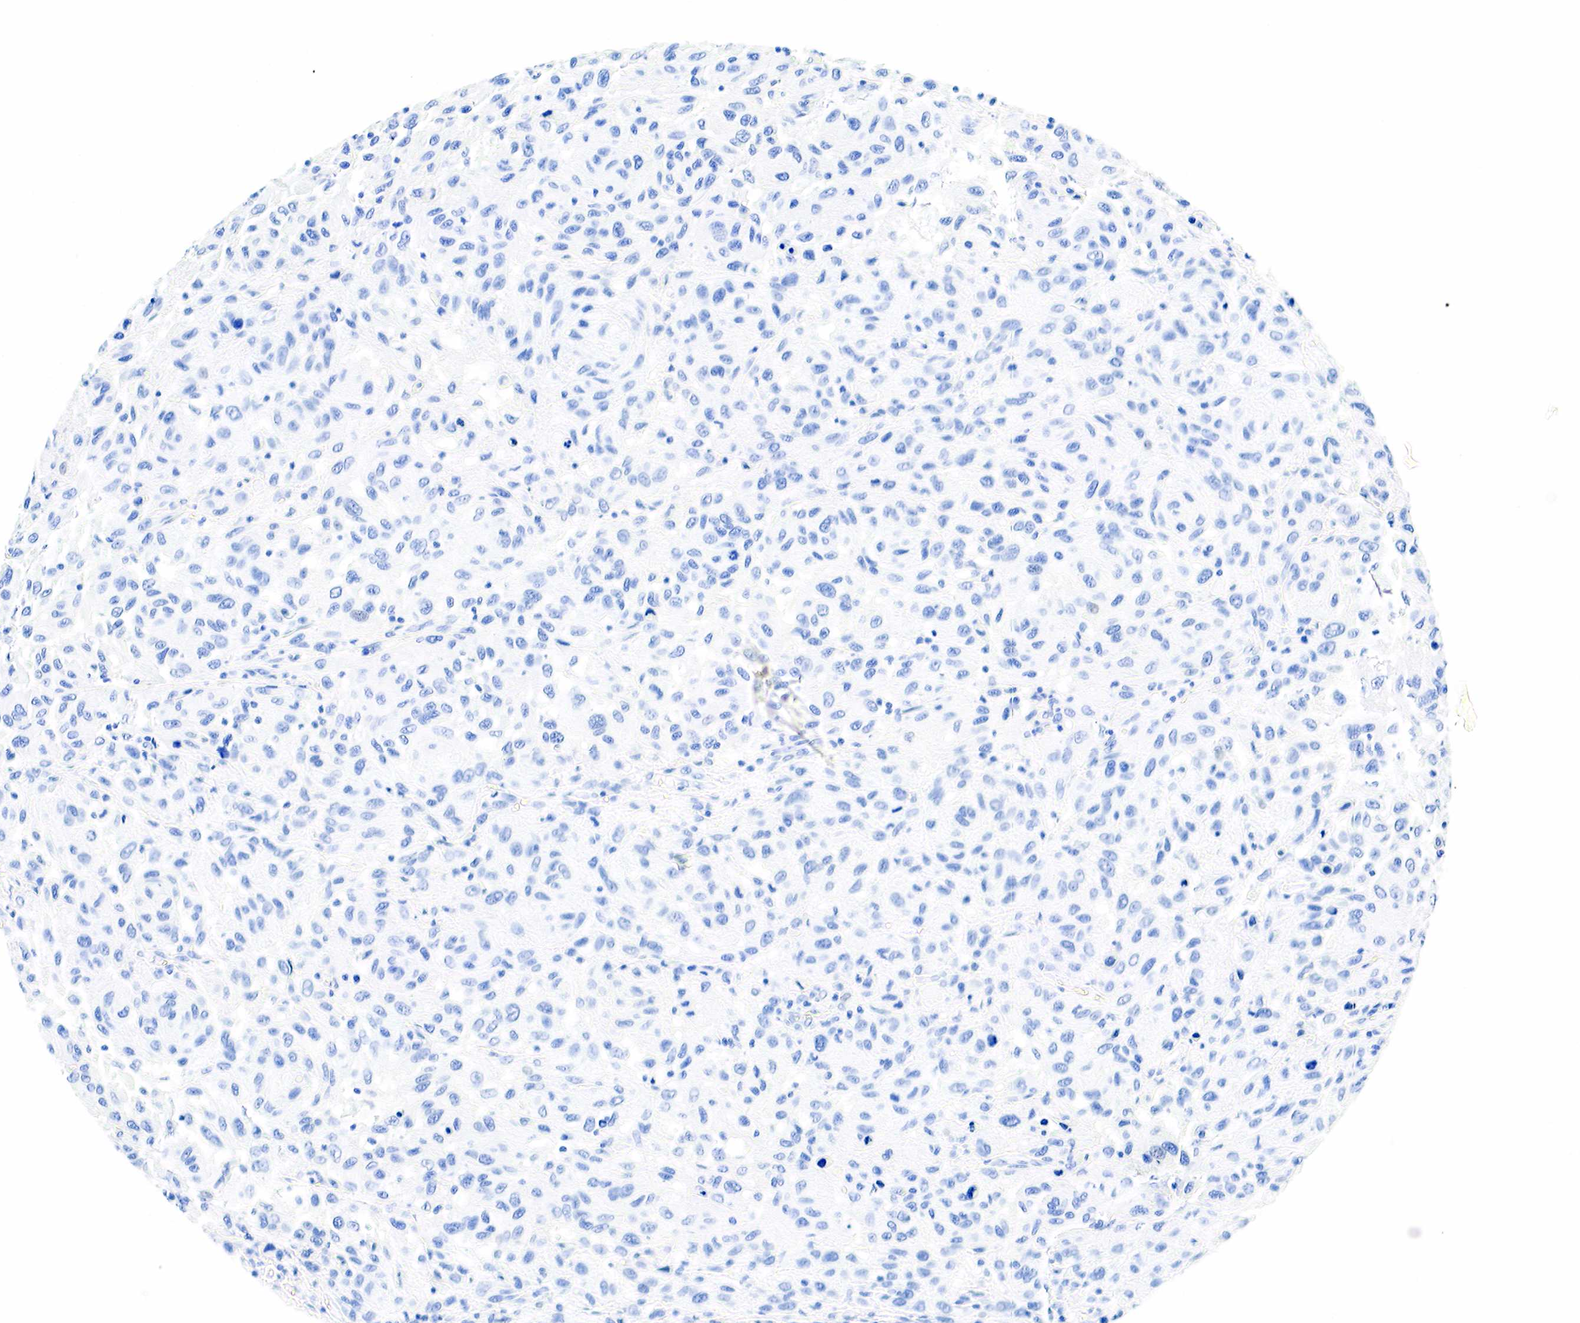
{"staining": {"intensity": "negative", "quantity": "none", "location": "none"}, "tissue": "melanoma", "cell_type": "Tumor cells", "image_type": "cancer", "snomed": [{"axis": "morphology", "description": "Malignant melanoma, NOS"}, {"axis": "topography", "description": "Skin"}], "caption": "This is an immunohistochemistry (IHC) histopathology image of human melanoma. There is no staining in tumor cells.", "gene": "KRT7", "patient": {"sex": "female", "age": 77}}